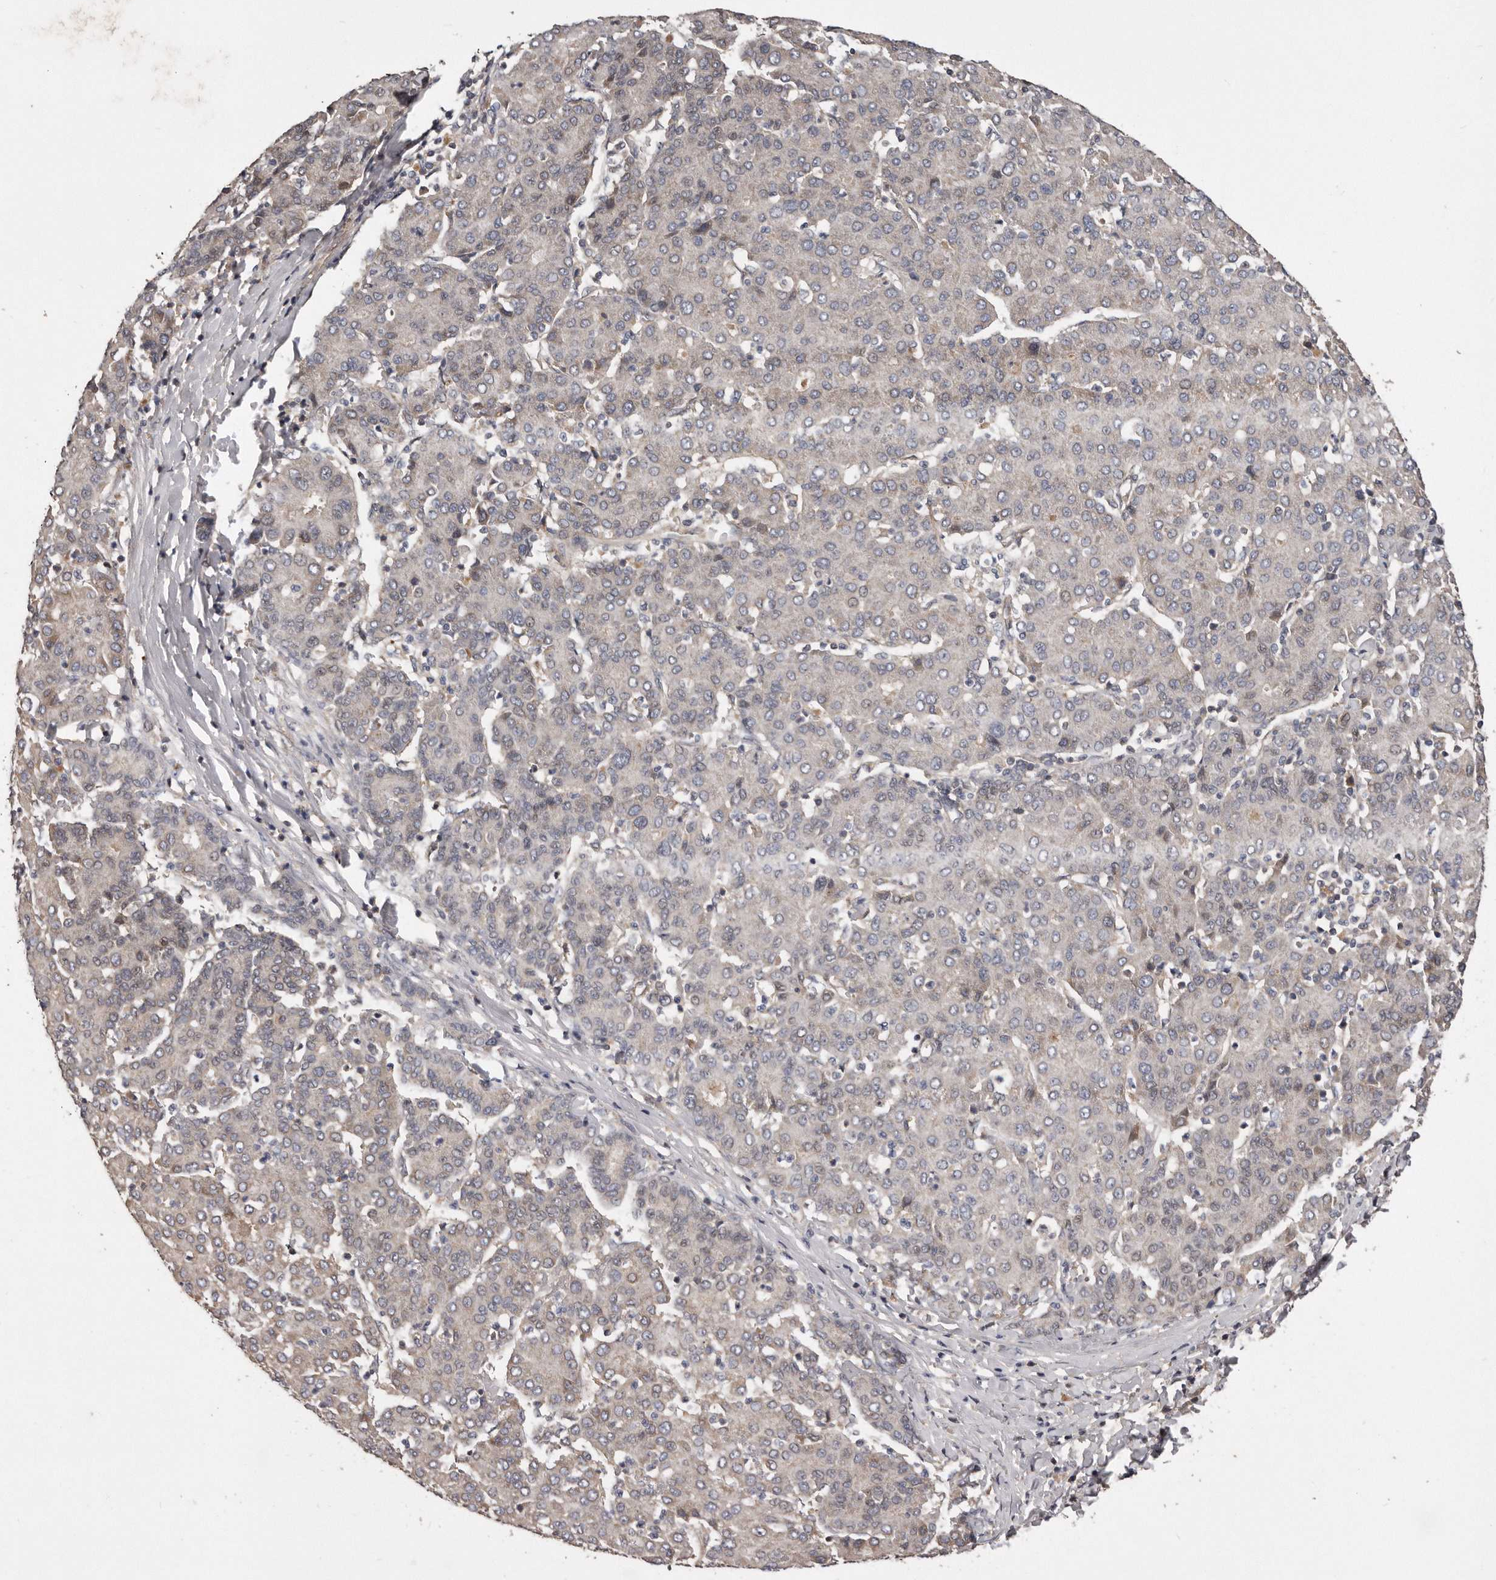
{"staining": {"intensity": "weak", "quantity": "<25%", "location": "cytoplasmic/membranous"}, "tissue": "liver cancer", "cell_type": "Tumor cells", "image_type": "cancer", "snomed": [{"axis": "morphology", "description": "Carcinoma, Hepatocellular, NOS"}, {"axis": "topography", "description": "Liver"}], "caption": "Histopathology image shows no protein staining in tumor cells of hepatocellular carcinoma (liver) tissue.", "gene": "ARMCX1", "patient": {"sex": "male", "age": 65}}